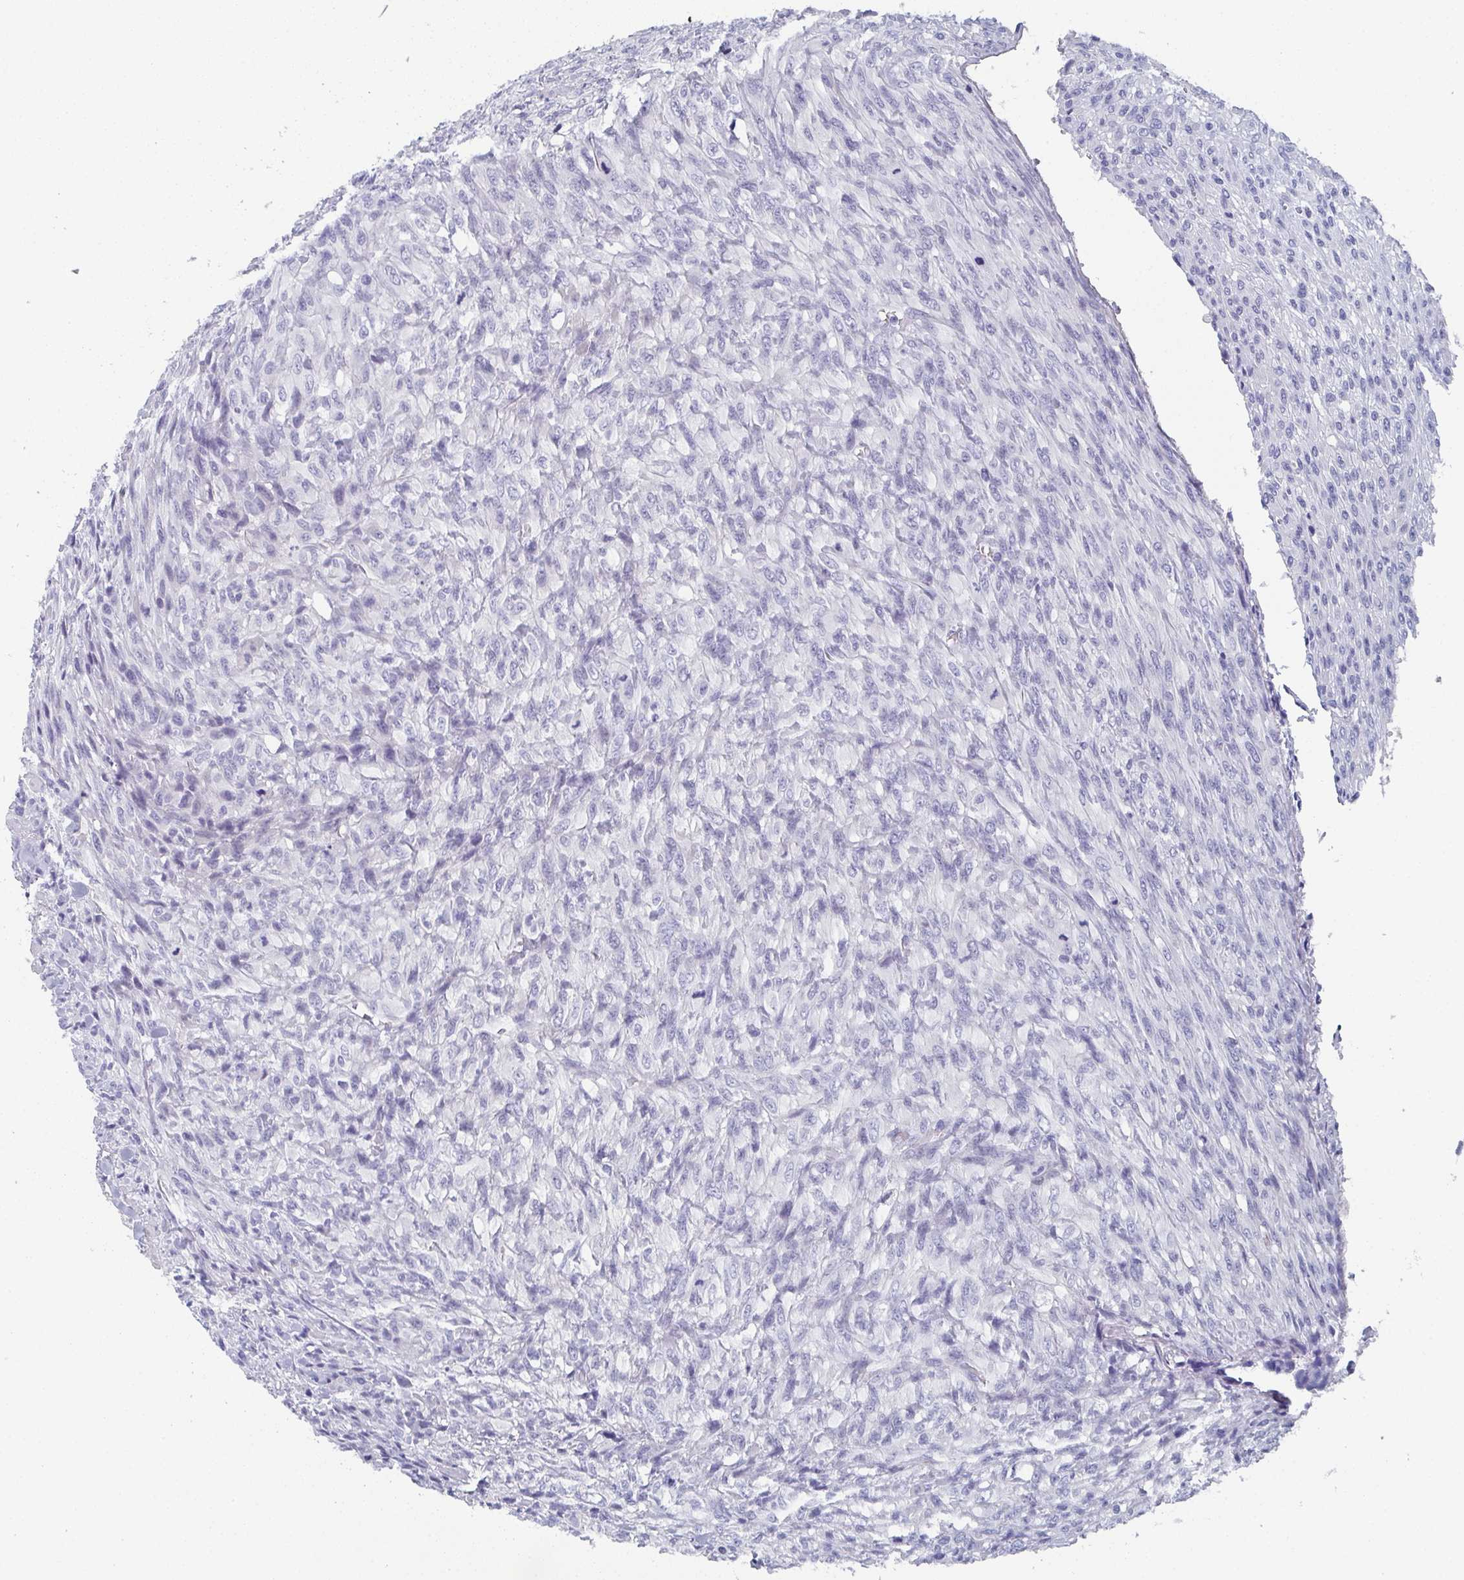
{"staining": {"intensity": "negative", "quantity": "none", "location": "none"}, "tissue": "renal cancer", "cell_type": "Tumor cells", "image_type": "cancer", "snomed": [{"axis": "morphology", "description": "Adenocarcinoma, NOS"}, {"axis": "topography", "description": "Kidney"}], "caption": "Protein analysis of renal cancer demonstrates no significant positivity in tumor cells.", "gene": "DYDC2", "patient": {"sex": "male", "age": 58}}